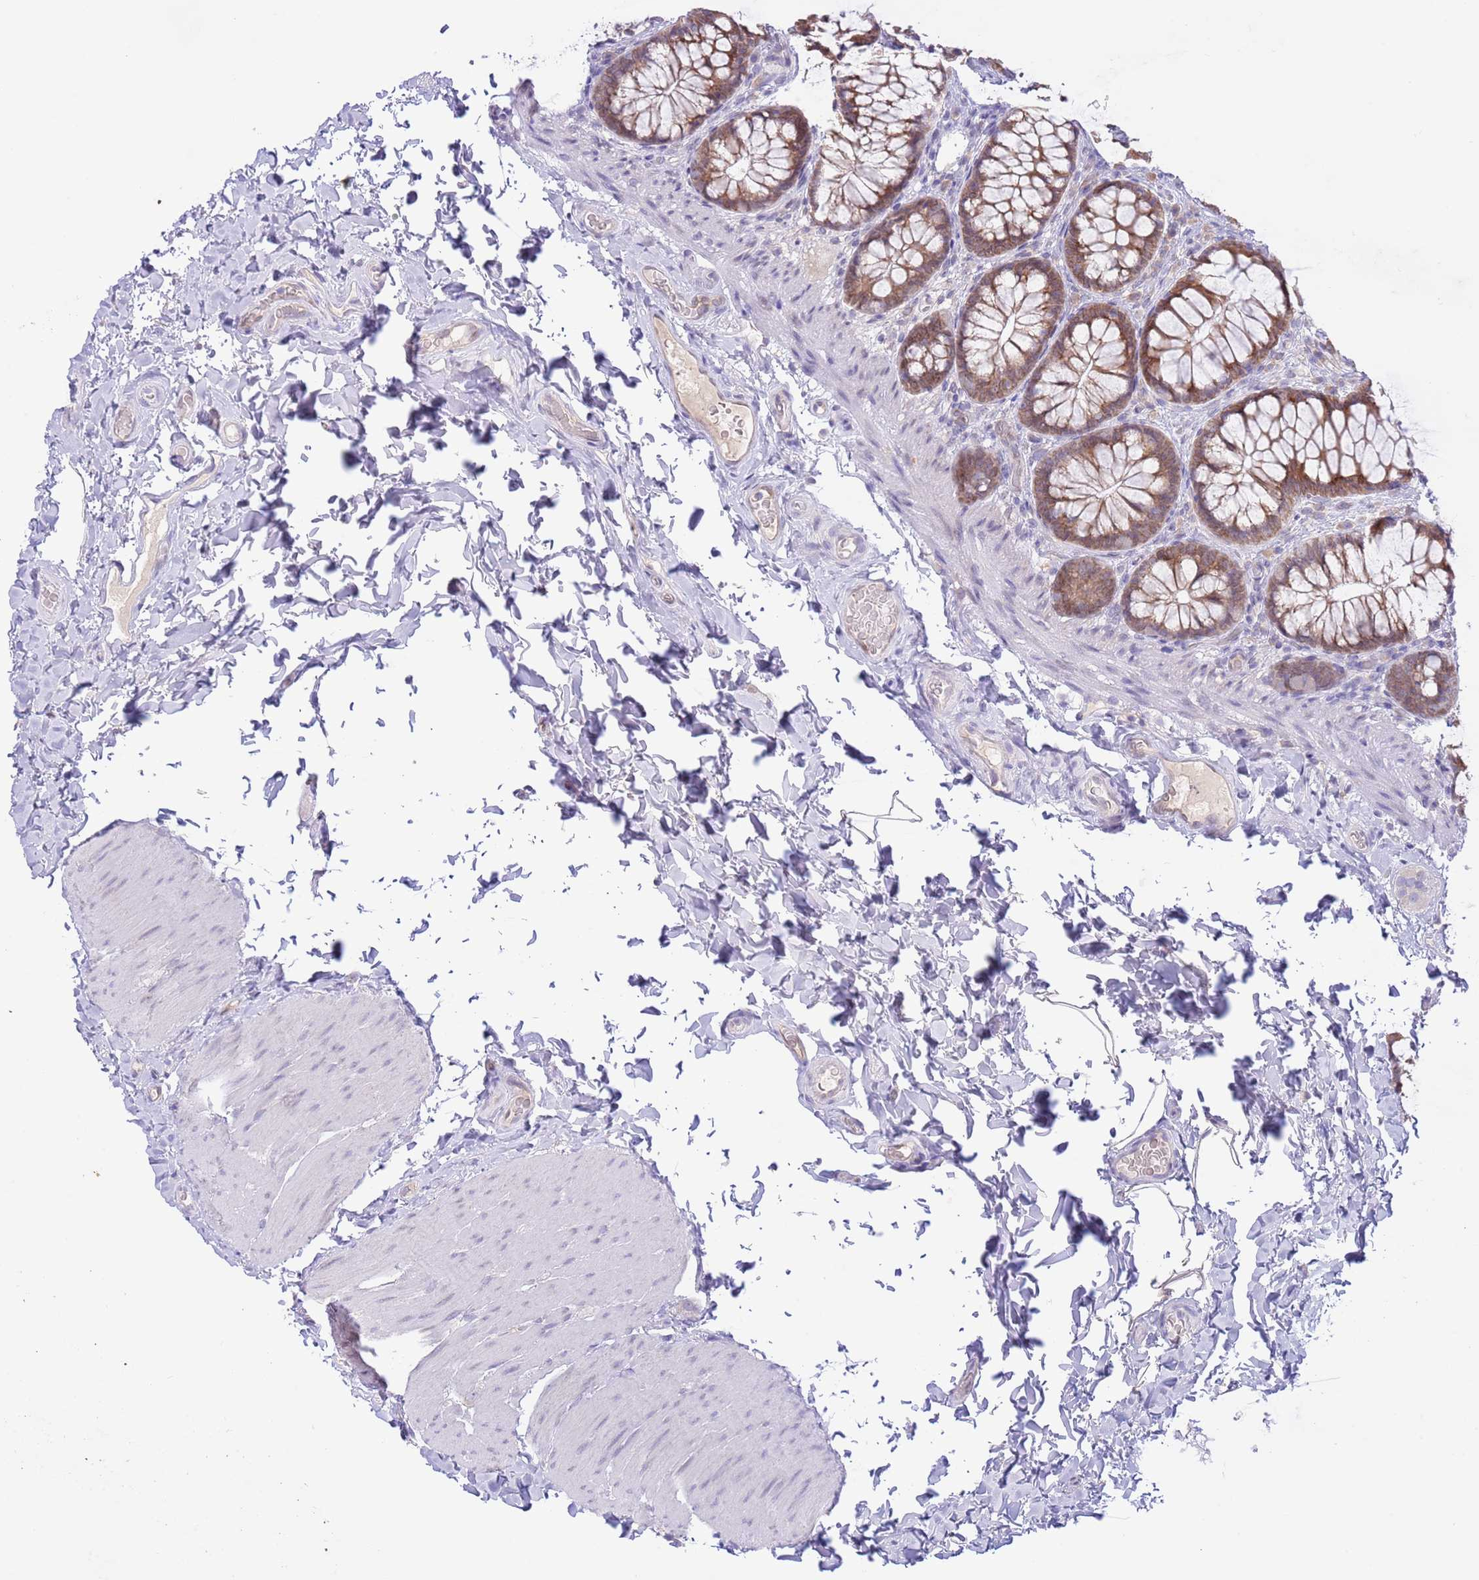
{"staining": {"intensity": "weak", "quantity": "25%-75%", "location": "cytoplasmic/membranous"}, "tissue": "colon", "cell_type": "Endothelial cells", "image_type": "normal", "snomed": [{"axis": "morphology", "description": "Normal tissue, NOS"}, {"axis": "topography", "description": "Colon"}], "caption": "DAB immunohistochemical staining of benign colon reveals weak cytoplasmic/membranous protein positivity in approximately 25%-75% of endothelial cells.", "gene": "EBPL", "patient": {"sex": "male", "age": 46}}